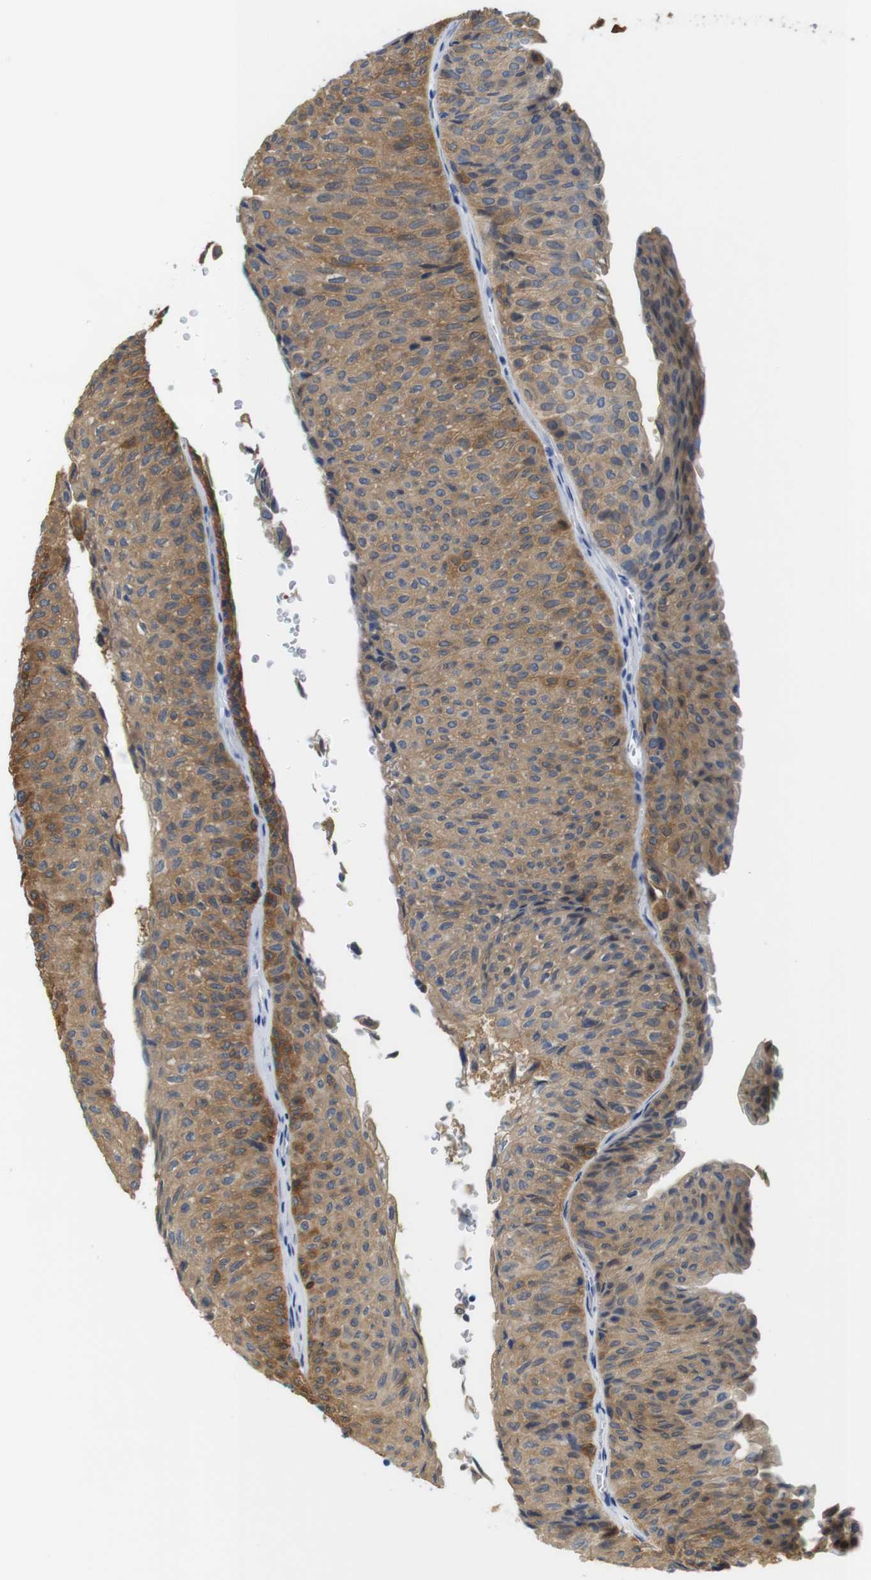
{"staining": {"intensity": "moderate", "quantity": ">75%", "location": "cytoplasmic/membranous"}, "tissue": "urothelial cancer", "cell_type": "Tumor cells", "image_type": "cancer", "snomed": [{"axis": "morphology", "description": "Urothelial carcinoma, Low grade"}, {"axis": "topography", "description": "Urinary bladder"}], "caption": "Immunohistochemical staining of human low-grade urothelial carcinoma exhibits moderate cytoplasmic/membranous protein positivity in about >75% of tumor cells. Using DAB (3,3'-diaminobenzidine) (brown) and hematoxylin (blue) stains, captured at high magnification using brightfield microscopy.", "gene": "NEBL", "patient": {"sex": "male", "age": 78}}